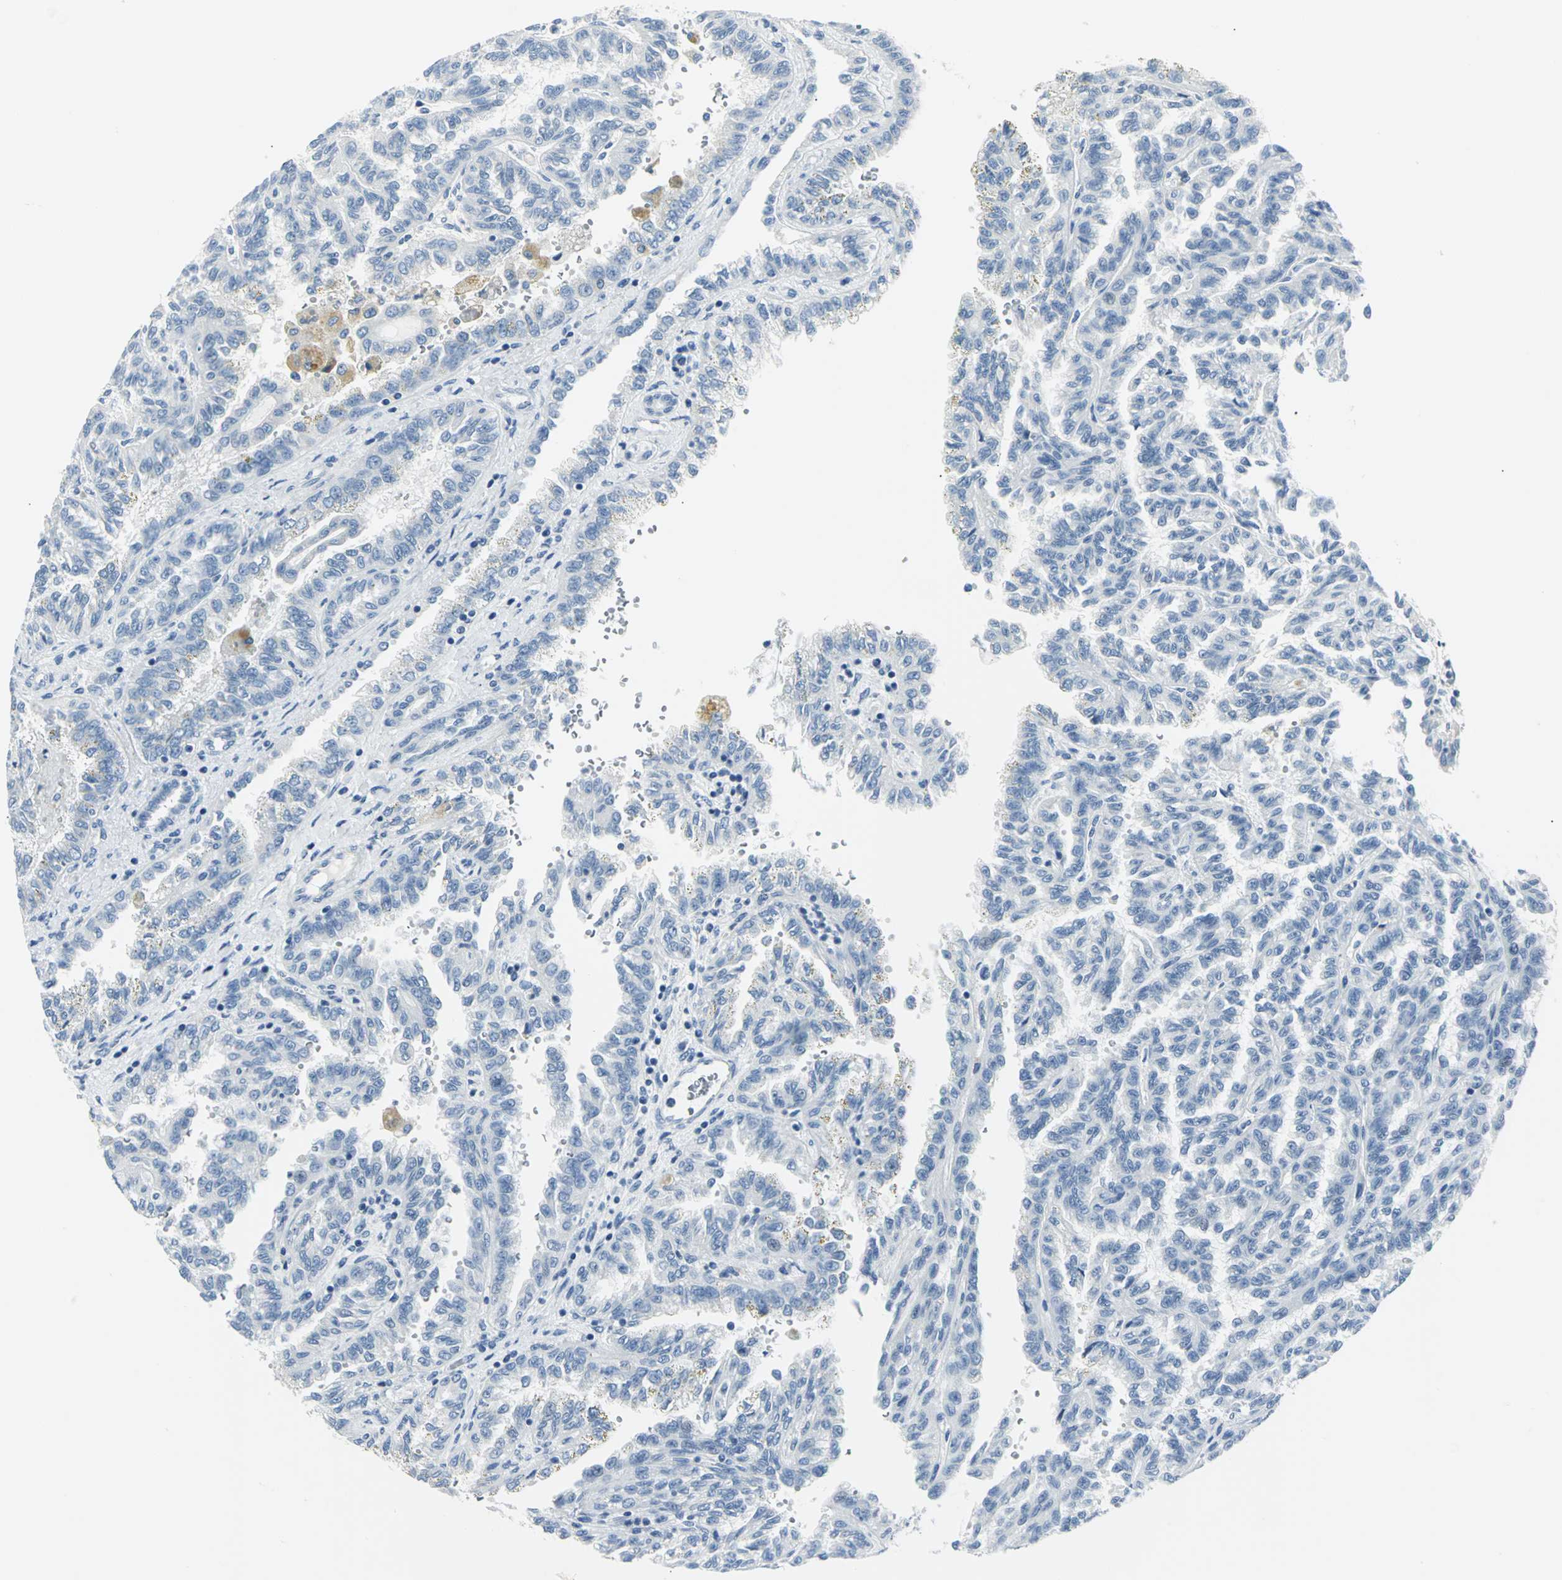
{"staining": {"intensity": "negative", "quantity": "none", "location": "none"}, "tissue": "renal cancer", "cell_type": "Tumor cells", "image_type": "cancer", "snomed": [{"axis": "morphology", "description": "Inflammation, NOS"}, {"axis": "morphology", "description": "Adenocarcinoma, NOS"}, {"axis": "topography", "description": "Kidney"}], "caption": "Tumor cells show no significant protein positivity in adenocarcinoma (renal).", "gene": "RIPOR1", "patient": {"sex": "male", "age": 68}}